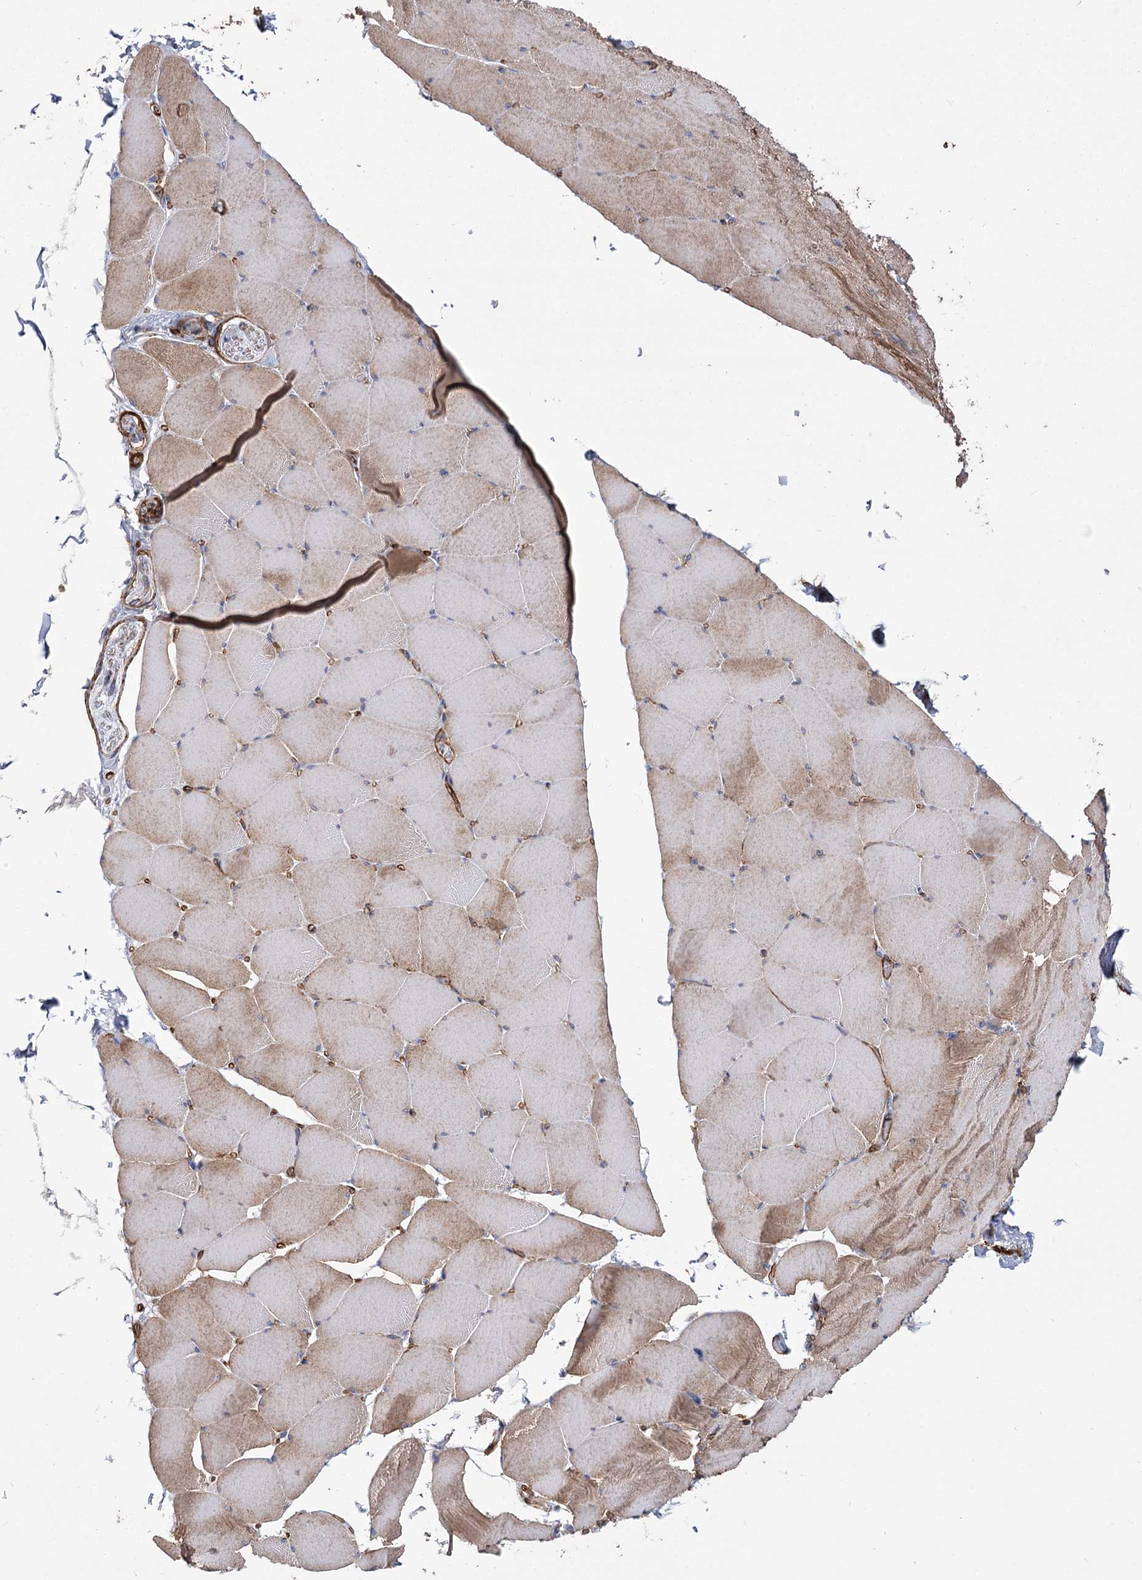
{"staining": {"intensity": "weak", "quantity": ">75%", "location": "cytoplasmic/membranous"}, "tissue": "skeletal muscle", "cell_type": "Myocytes", "image_type": "normal", "snomed": [{"axis": "morphology", "description": "Normal tissue, NOS"}, {"axis": "topography", "description": "Skeletal muscle"}], "caption": "Human skeletal muscle stained for a protein (brown) demonstrates weak cytoplasmic/membranous positive staining in approximately >75% of myocytes.", "gene": "TMEM164", "patient": {"sex": "male", "age": 62}}